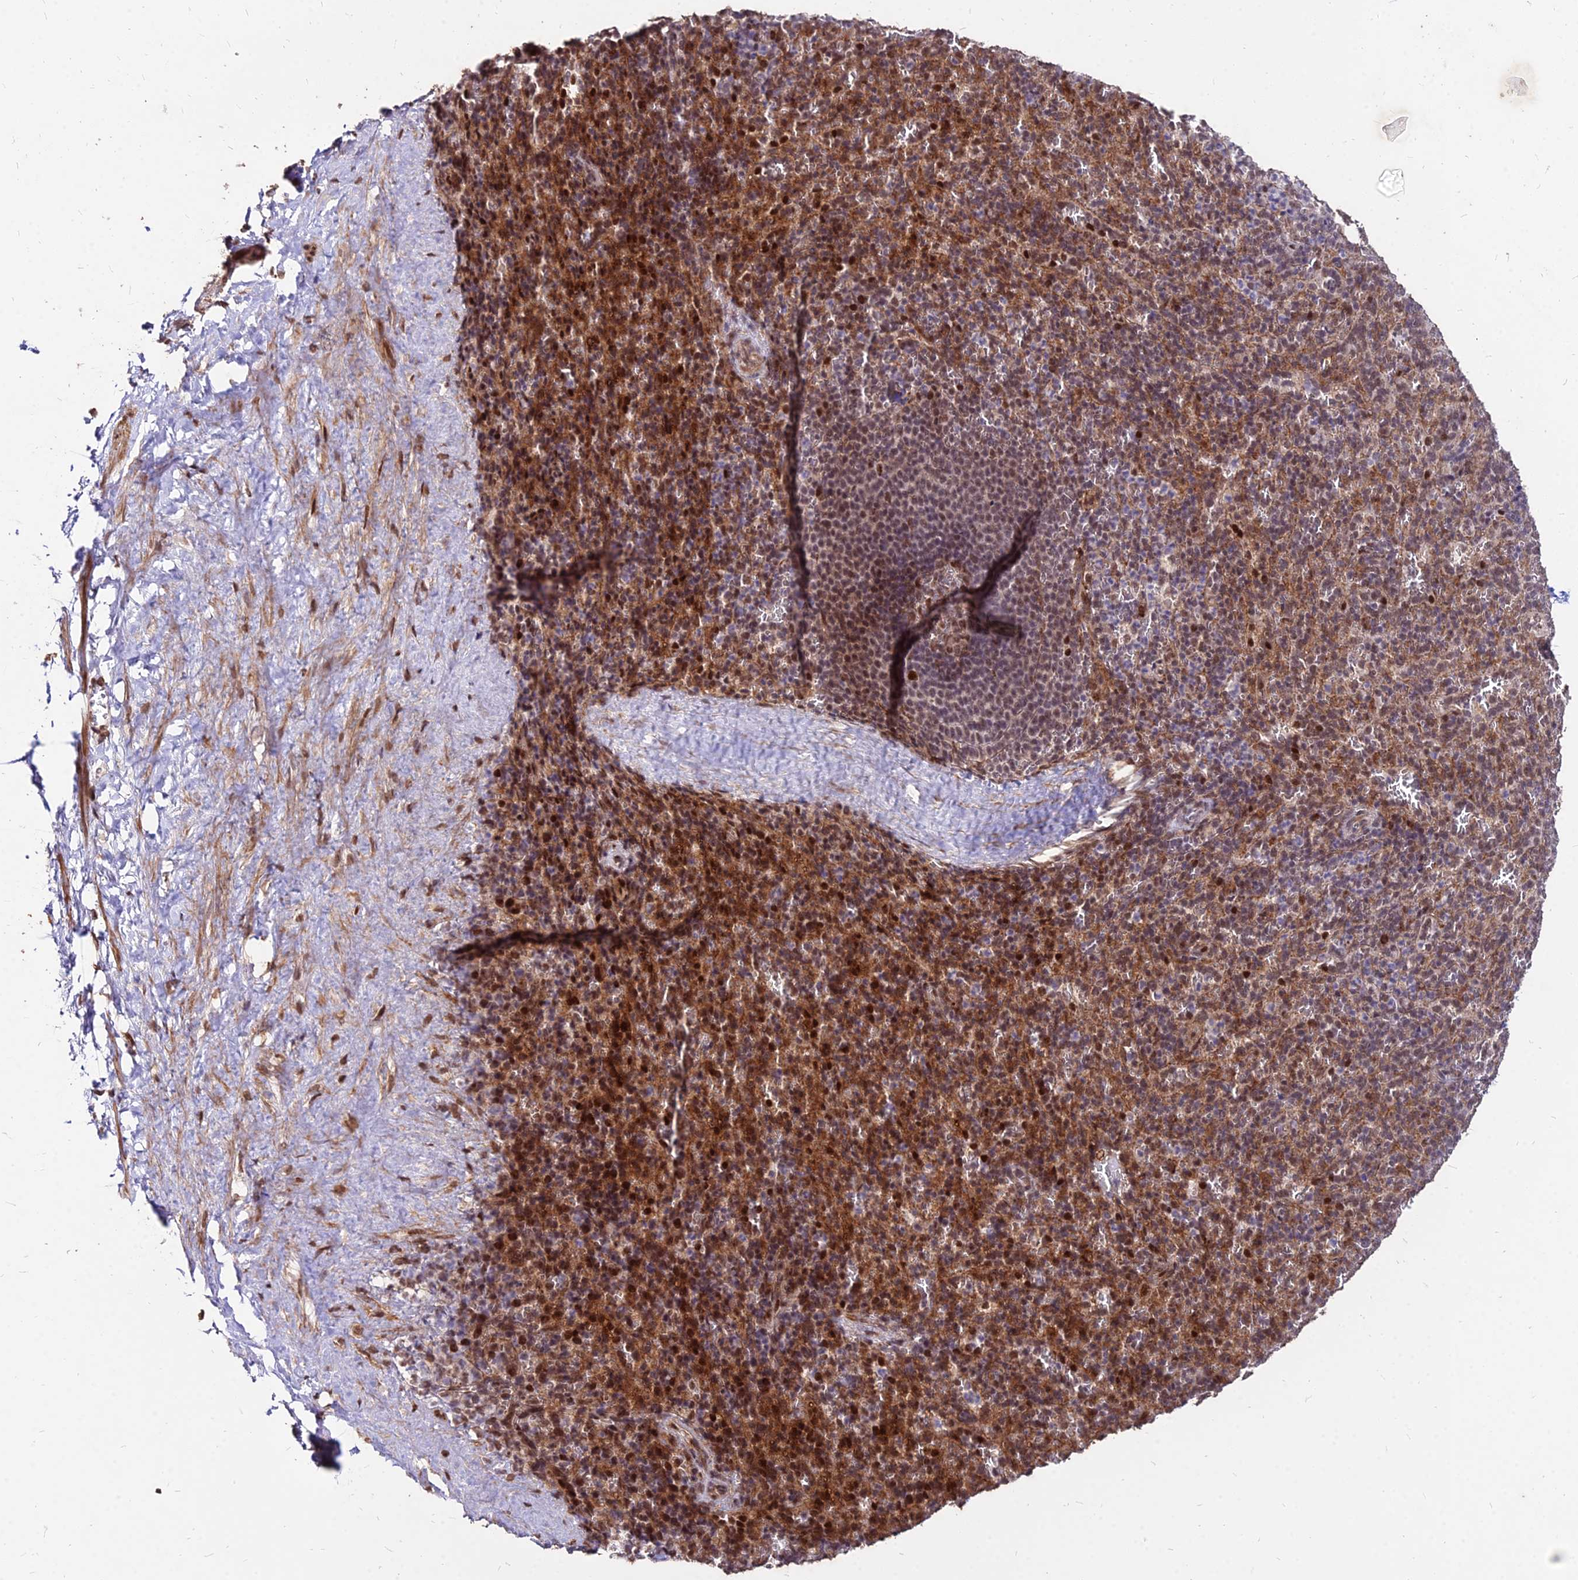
{"staining": {"intensity": "strong", "quantity": "<25%", "location": "cytoplasmic/membranous,nuclear"}, "tissue": "spleen", "cell_type": "Cells in red pulp", "image_type": "normal", "snomed": [{"axis": "morphology", "description": "Normal tissue, NOS"}, {"axis": "topography", "description": "Spleen"}], "caption": "Strong cytoplasmic/membranous,nuclear protein staining is seen in about <25% of cells in red pulp in spleen. (DAB (3,3'-diaminobenzidine) IHC, brown staining for protein, blue staining for nuclei).", "gene": "ZBED4", "patient": {"sex": "female", "age": 21}}